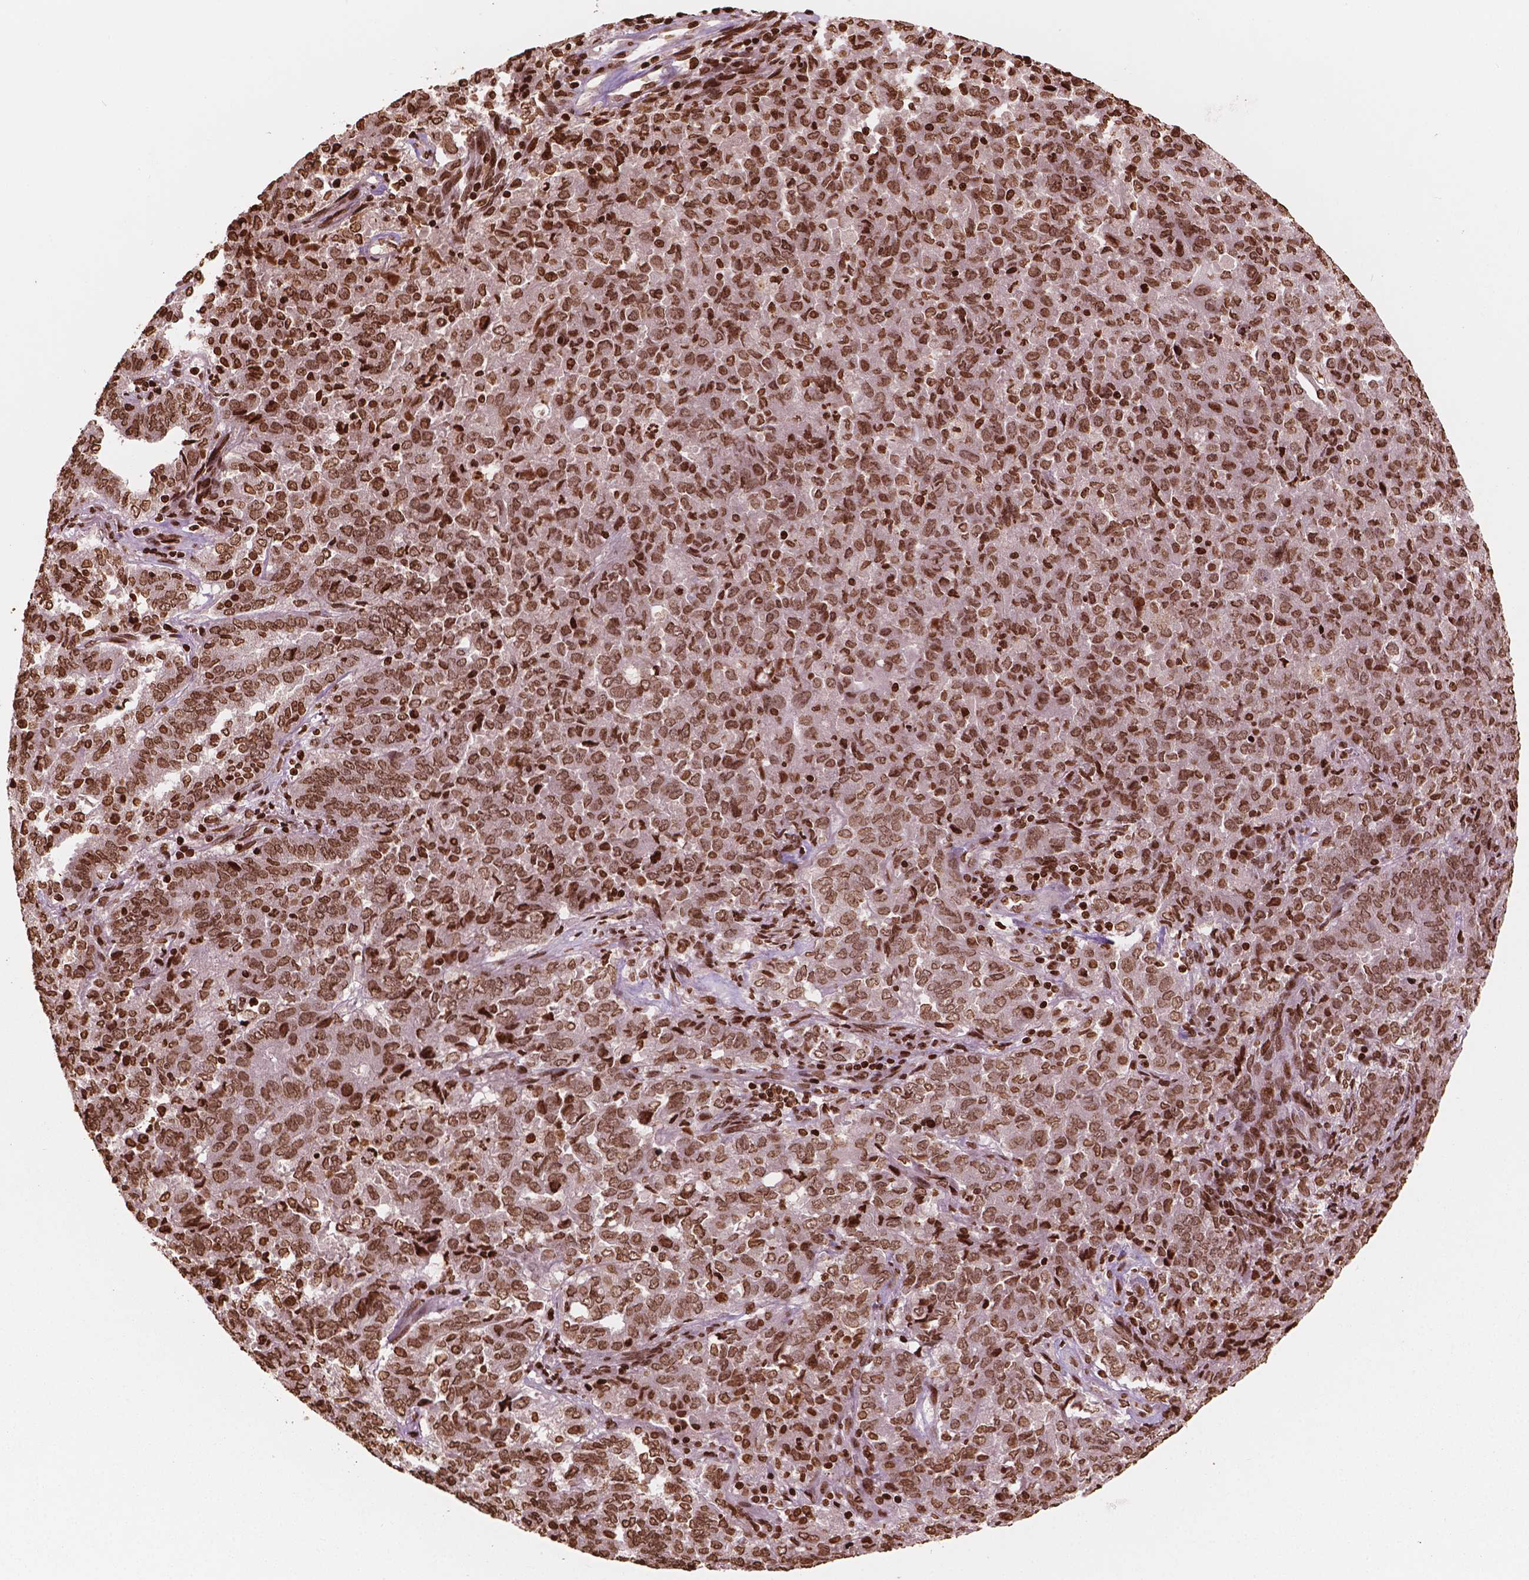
{"staining": {"intensity": "strong", "quantity": ">75%", "location": "nuclear"}, "tissue": "endometrial cancer", "cell_type": "Tumor cells", "image_type": "cancer", "snomed": [{"axis": "morphology", "description": "Adenocarcinoma, NOS"}, {"axis": "topography", "description": "Endometrium"}], "caption": "A histopathology image of human adenocarcinoma (endometrial) stained for a protein reveals strong nuclear brown staining in tumor cells. (brown staining indicates protein expression, while blue staining denotes nuclei).", "gene": "H3C7", "patient": {"sex": "female", "age": 72}}